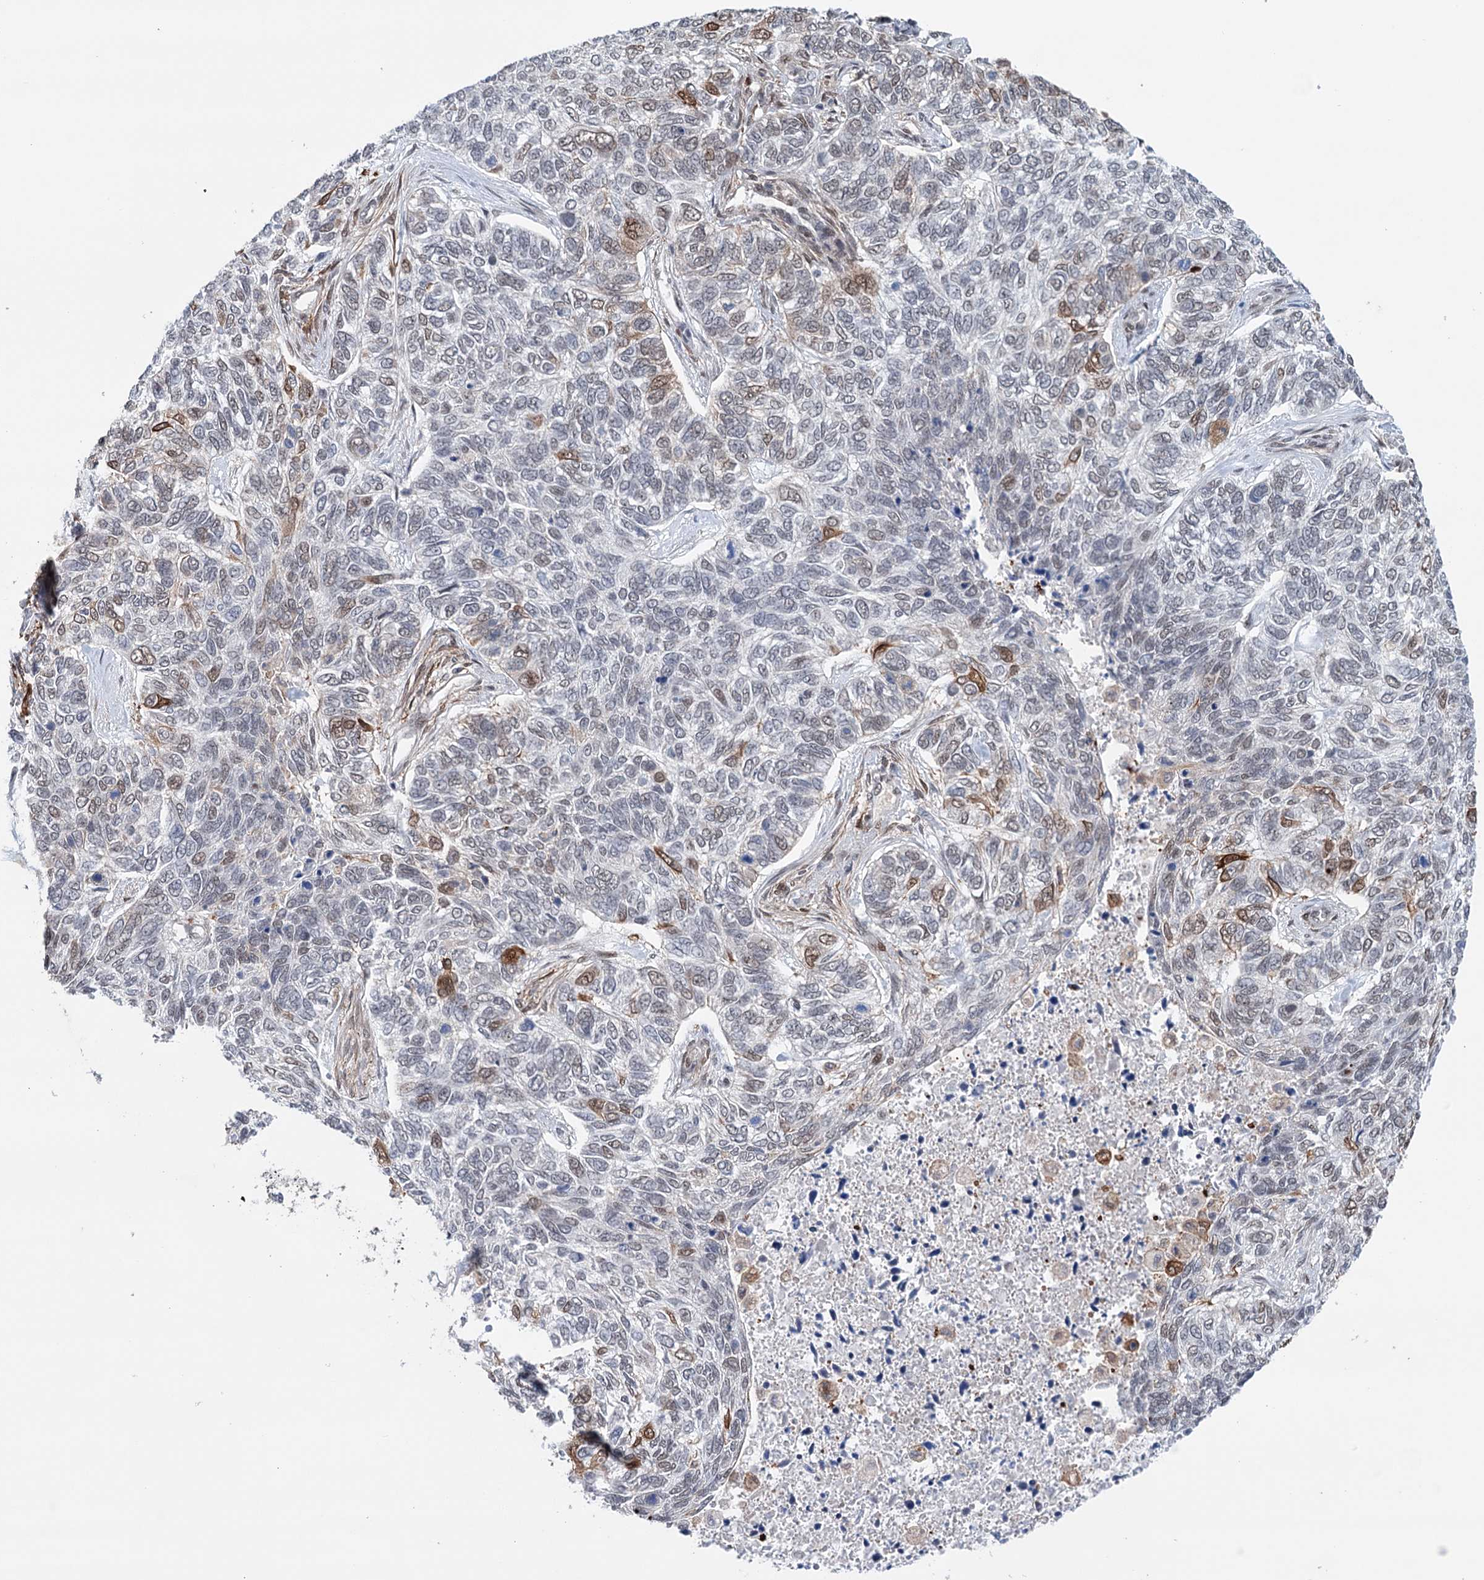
{"staining": {"intensity": "moderate", "quantity": "<25%", "location": "nuclear"}, "tissue": "skin cancer", "cell_type": "Tumor cells", "image_type": "cancer", "snomed": [{"axis": "morphology", "description": "Basal cell carcinoma"}, {"axis": "topography", "description": "Skin"}], "caption": "Moderate nuclear expression is present in approximately <25% of tumor cells in skin cancer (basal cell carcinoma).", "gene": "FAM53A", "patient": {"sex": "female", "age": 65}}